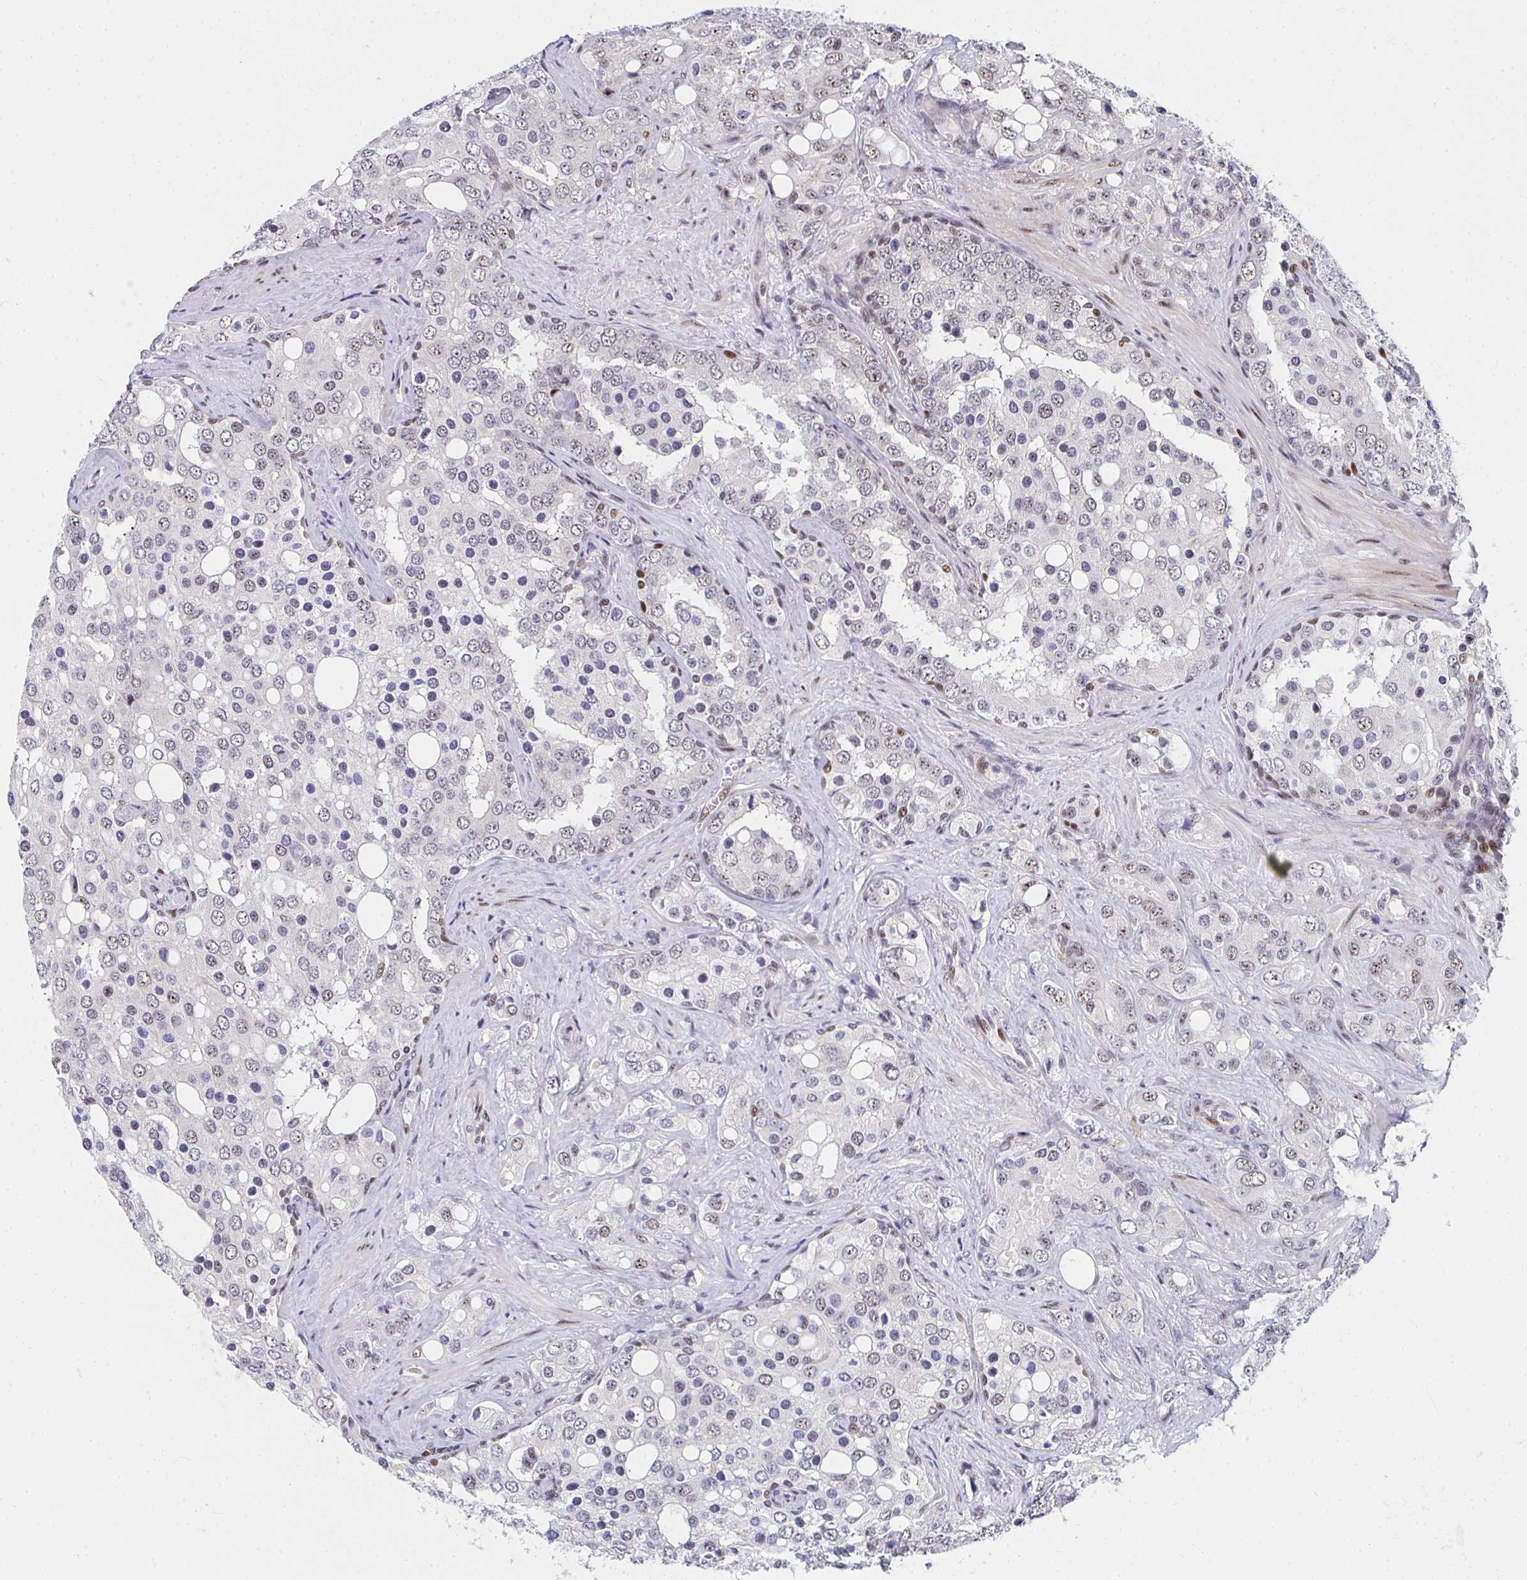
{"staining": {"intensity": "moderate", "quantity": "<25%", "location": "nuclear"}, "tissue": "prostate cancer", "cell_type": "Tumor cells", "image_type": "cancer", "snomed": [{"axis": "morphology", "description": "Adenocarcinoma, High grade"}, {"axis": "topography", "description": "Prostate"}], "caption": "A high-resolution image shows immunohistochemistry staining of prostate high-grade adenocarcinoma, which exhibits moderate nuclear staining in approximately <25% of tumor cells. The staining was performed using DAB (3,3'-diaminobenzidine), with brown indicating positive protein expression. Nuclei are stained blue with hematoxylin.", "gene": "ZIC3", "patient": {"sex": "male", "age": 67}}